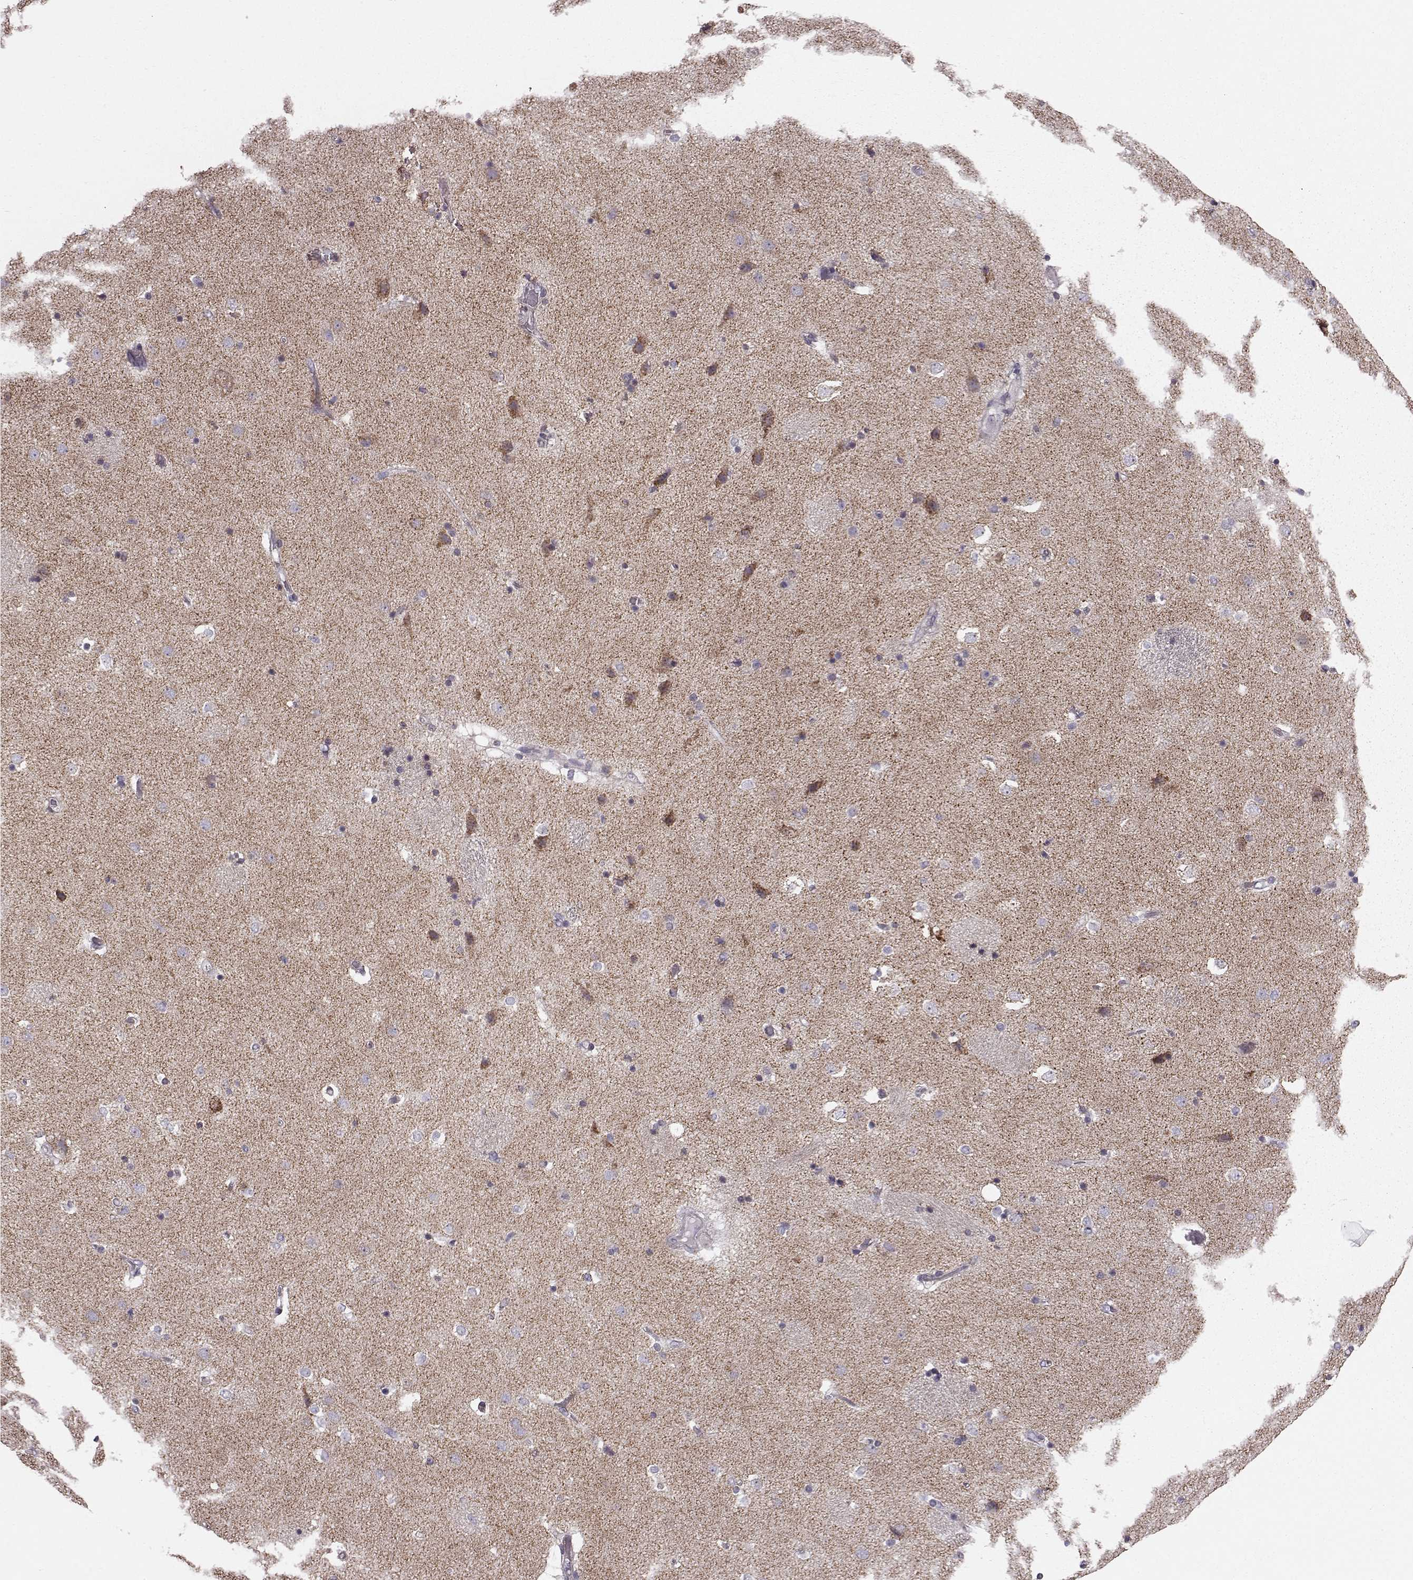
{"staining": {"intensity": "negative", "quantity": "none", "location": "none"}, "tissue": "caudate", "cell_type": "Glial cells", "image_type": "normal", "snomed": [{"axis": "morphology", "description": "Normal tissue, NOS"}, {"axis": "topography", "description": "Lateral ventricle wall"}], "caption": "Immunohistochemical staining of unremarkable human caudate demonstrates no significant staining in glial cells.", "gene": "FAM8A1", "patient": {"sex": "female", "age": 71}}